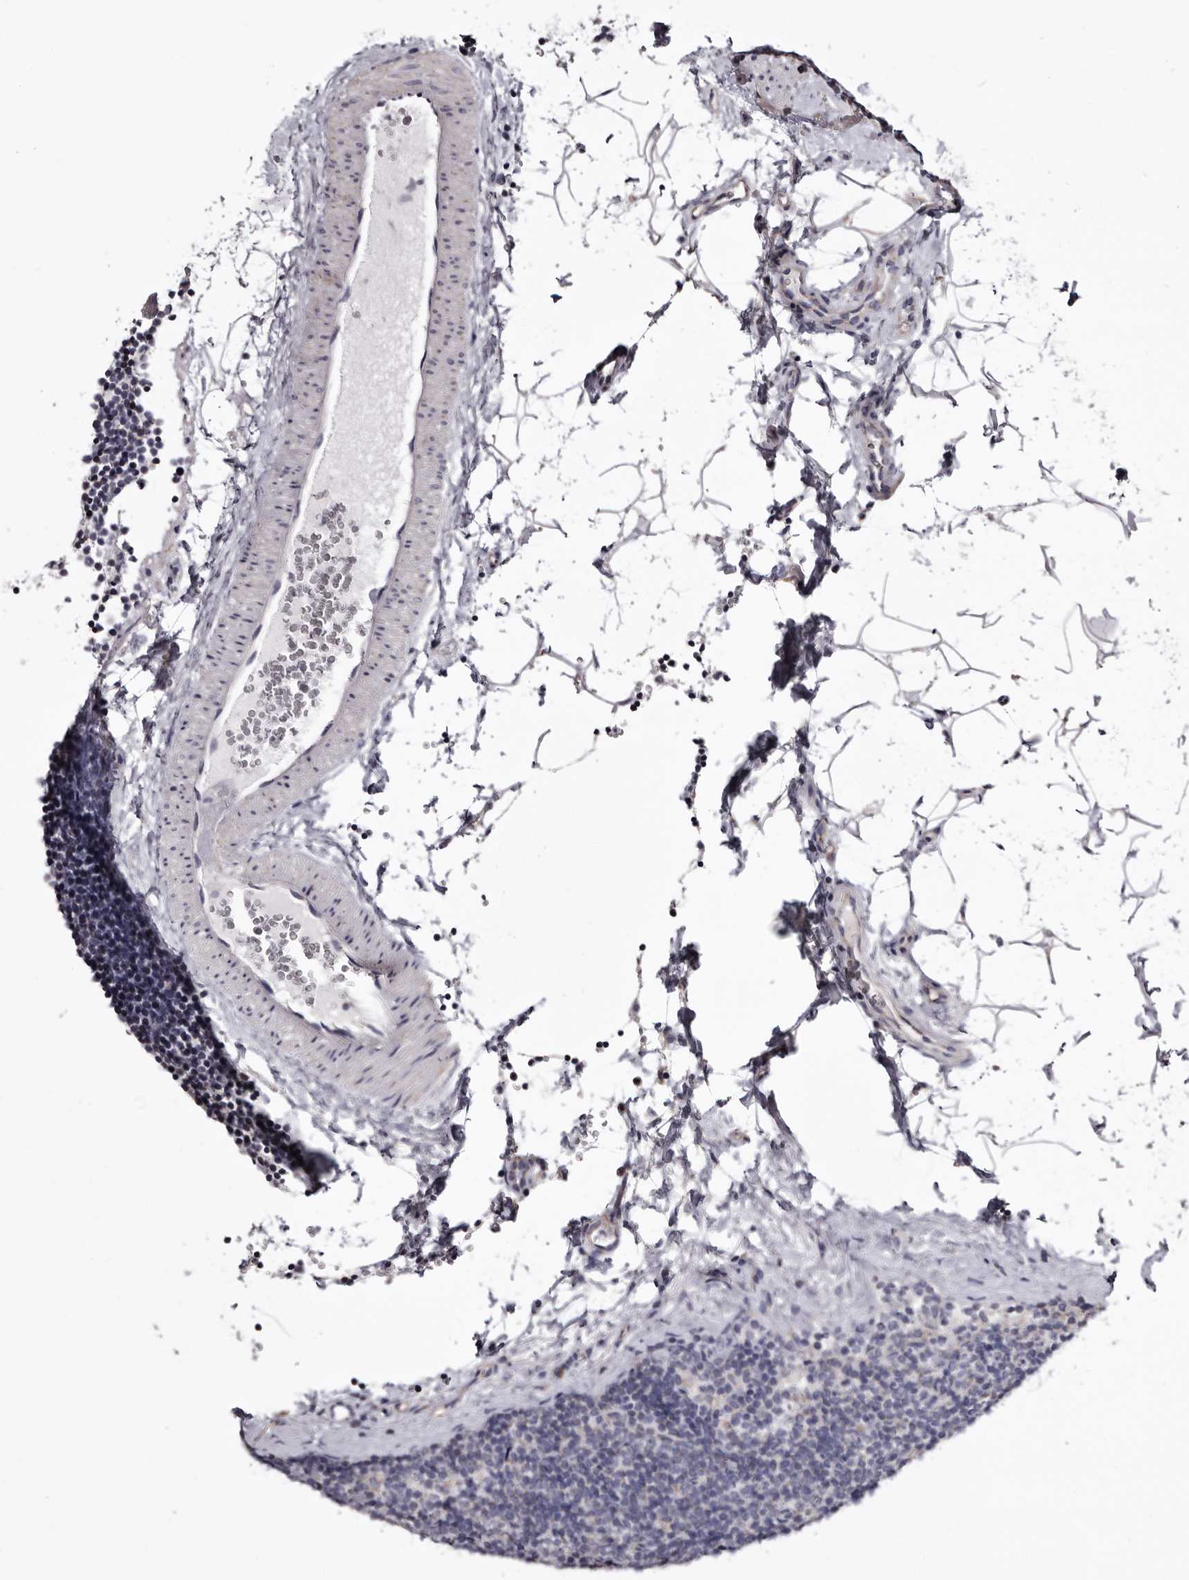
{"staining": {"intensity": "negative", "quantity": "none", "location": "none"}, "tissue": "lymph node", "cell_type": "Germinal center cells", "image_type": "normal", "snomed": [{"axis": "morphology", "description": "Normal tissue, NOS"}, {"axis": "topography", "description": "Lymph node"}], "caption": "Human lymph node stained for a protein using immunohistochemistry reveals no positivity in germinal center cells.", "gene": "CASQ1", "patient": {"sex": "female", "age": 22}}